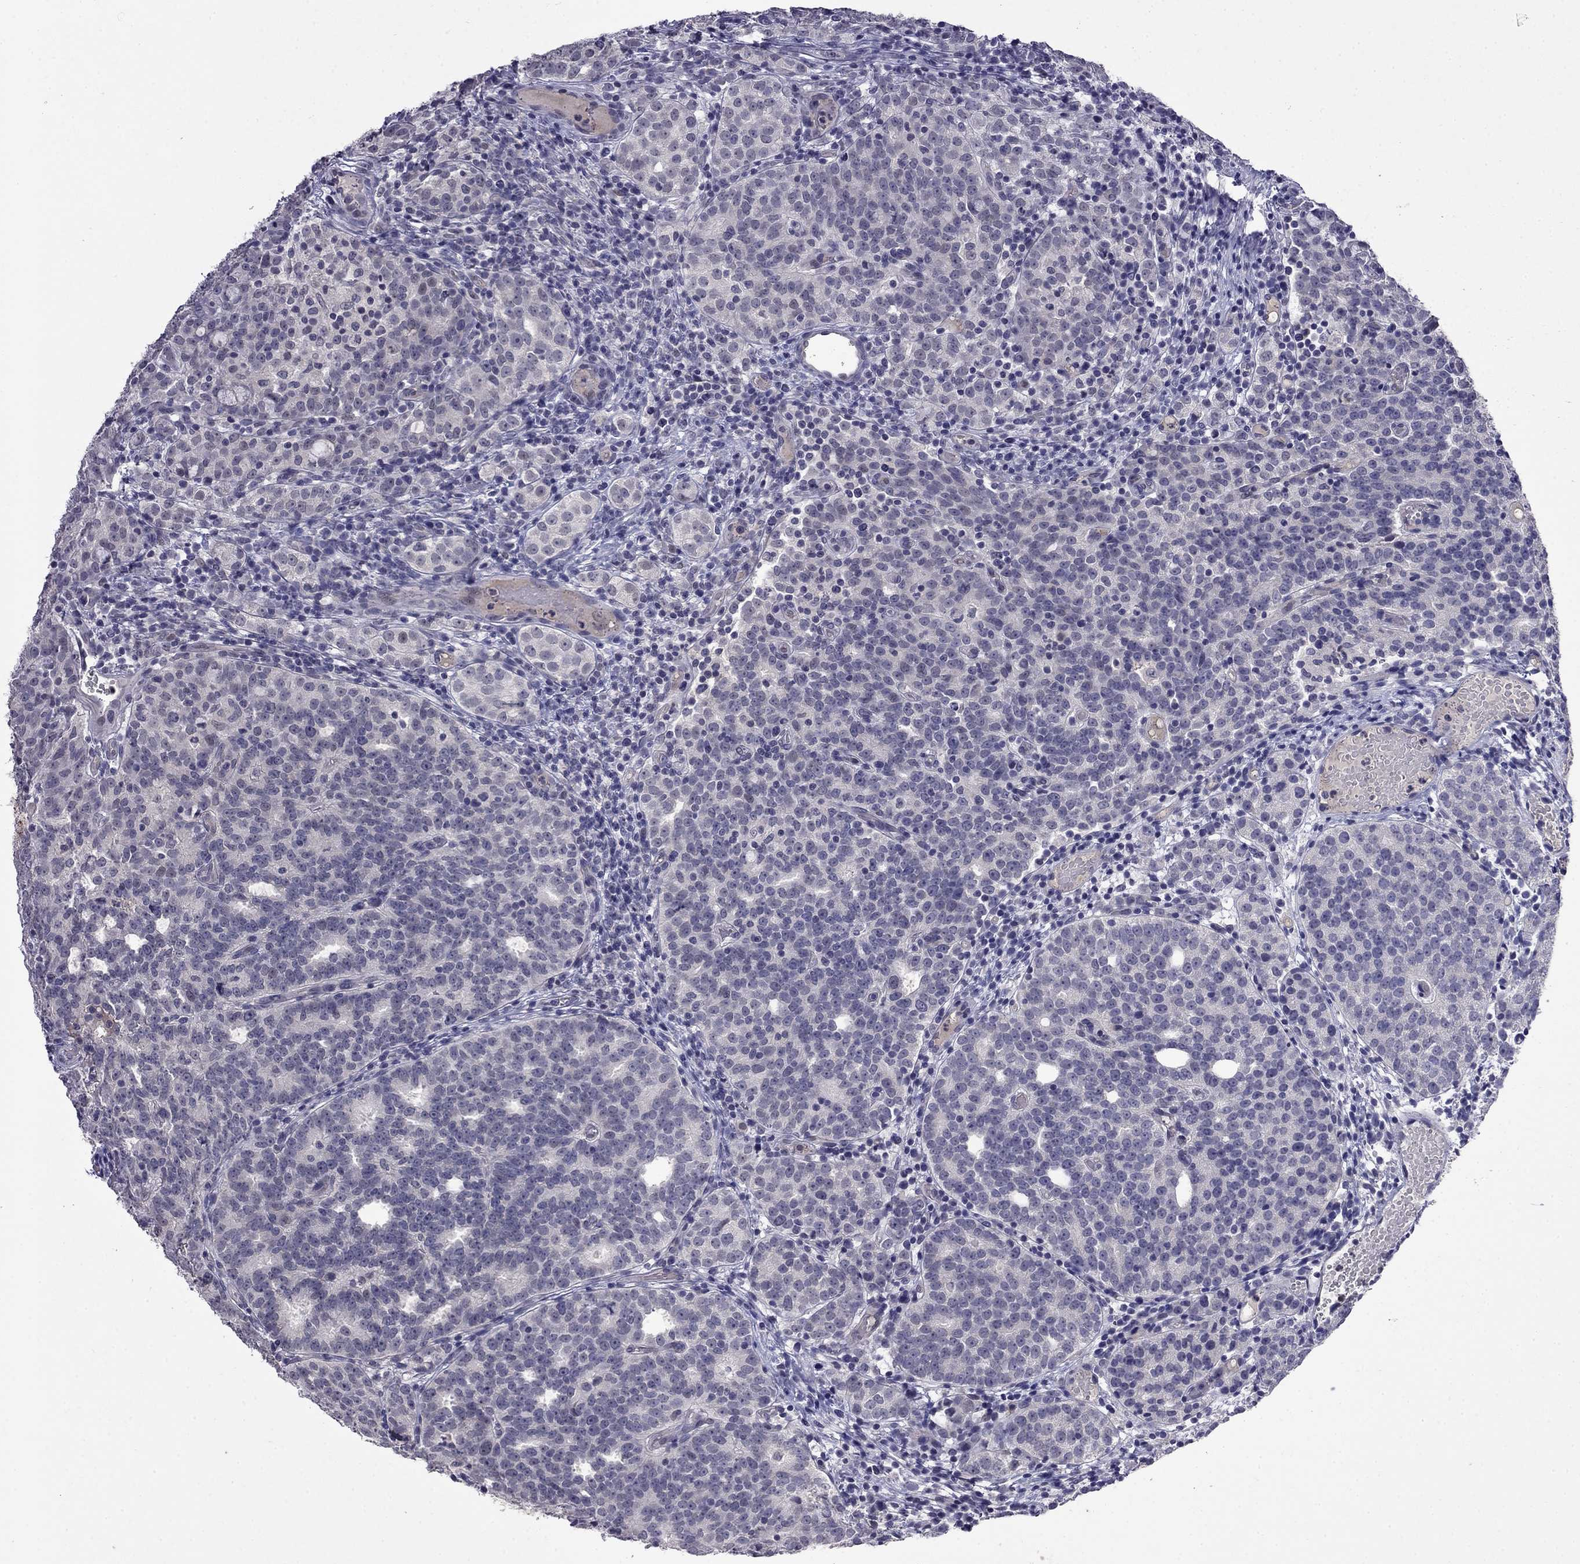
{"staining": {"intensity": "negative", "quantity": "none", "location": "none"}, "tissue": "prostate cancer", "cell_type": "Tumor cells", "image_type": "cancer", "snomed": [{"axis": "morphology", "description": "Adenocarcinoma, High grade"}, {"axis": "topography", "description": "Prostate"}], "caption": "IHC of prostate cancer demonstrates no positivity in tumor cells. Brightfield microscopy of immunohistochemistry stained with DAB (3,3'-diaminobenzidine) (brown) and hematoxylin (blue), captured at high magnification.", "gene": "STAR", "patient": {"sex": "male", "age": 53}}